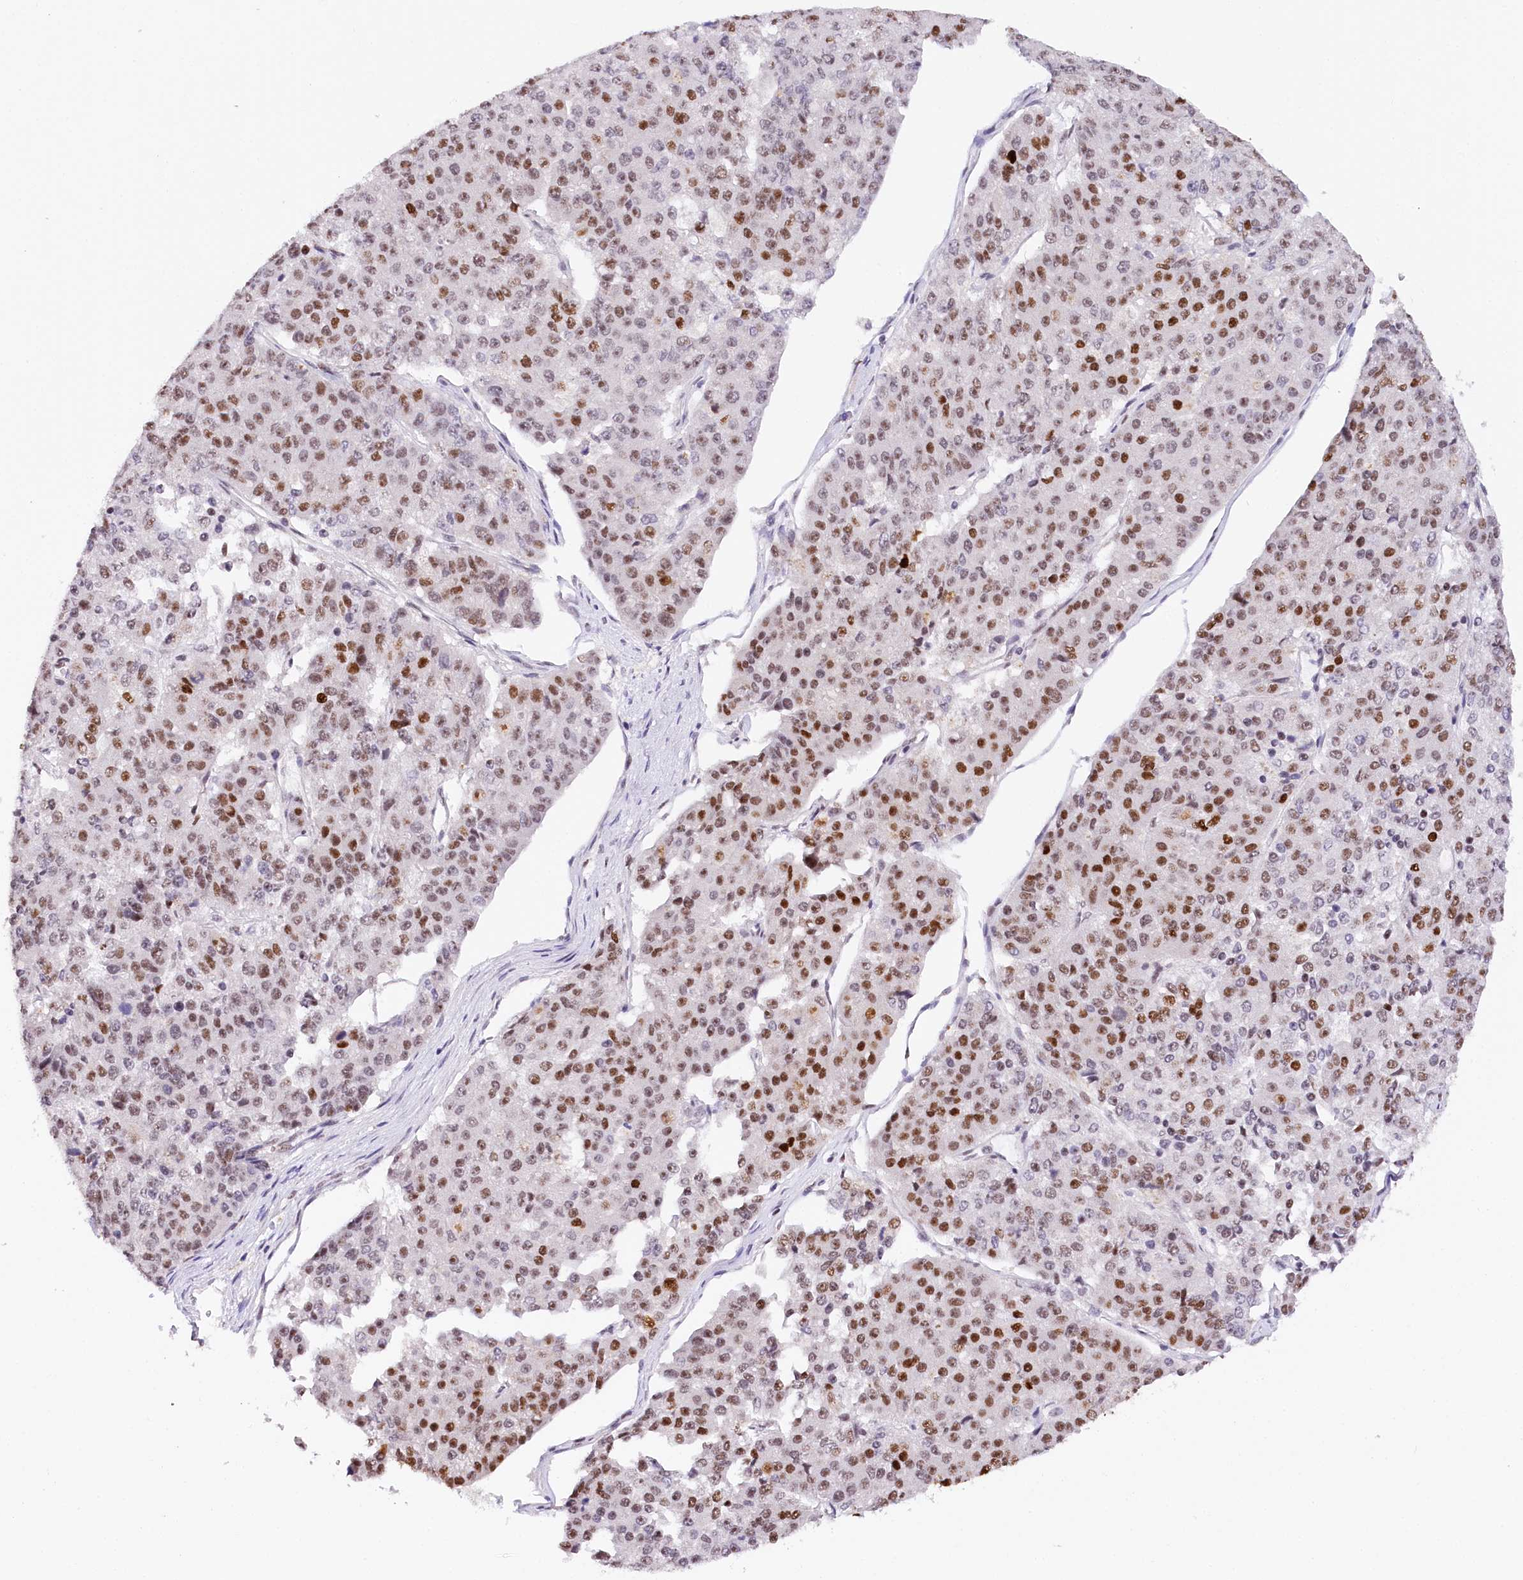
{"staining": {"intensity": "moderate", "quantity": ">75%", "location": "nuclear"}, "tissue": "pancreatic cancer", "cell_type": "Tumor cells", "image_type": "cancer", "snomed": [{"axis": "morphology", "description": "Adenocarcinoma, NOS"}, {"axis": "topography", "description": "Pancreas"}], "caption": "Immunohistochemistry of human adenocarcinoma (pancreatic) displays medium levels of moderate nuclear expression in about >75% of tumor cells.", "gene": "TP53", "patient": {"sex": "male", "age": 50}}